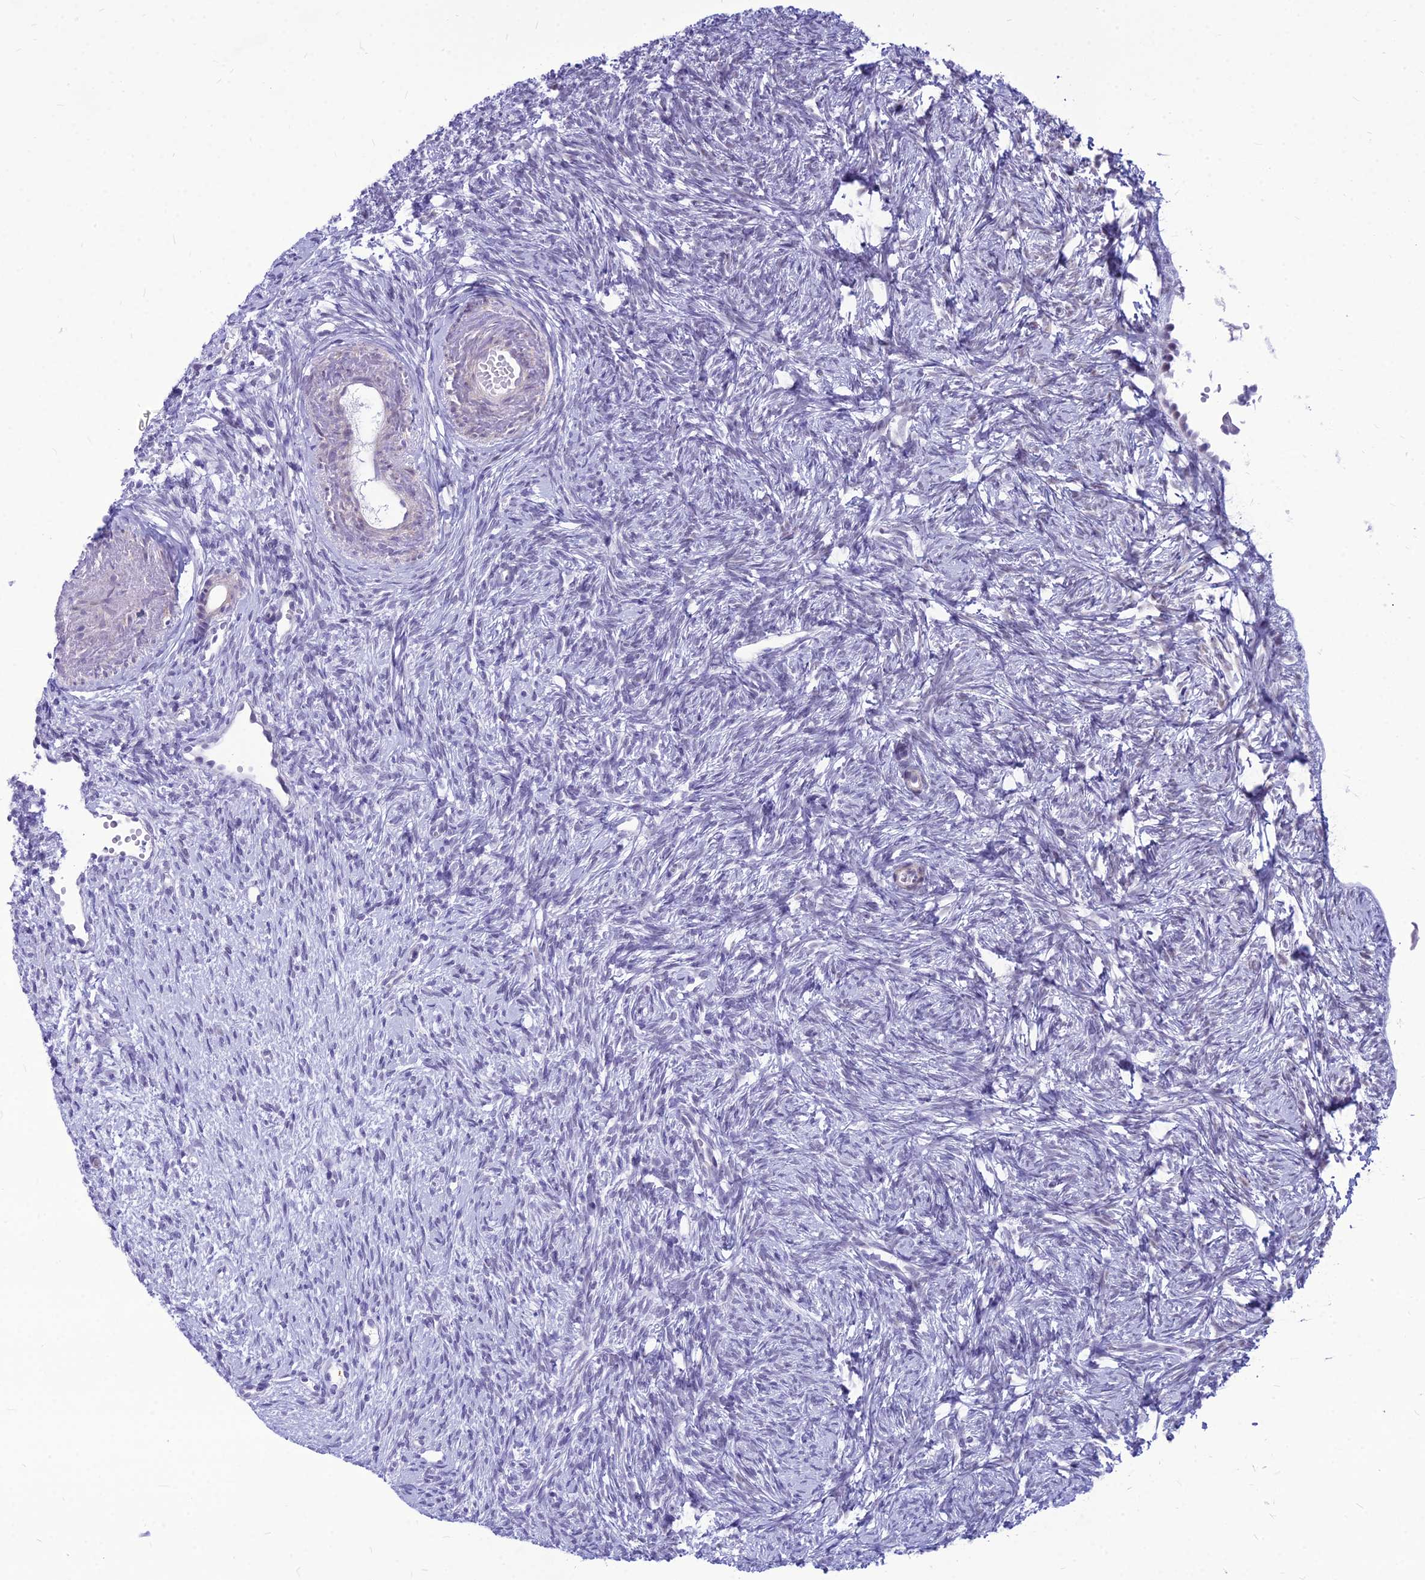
{"staining": {"intensity": "negative", "quantity": "none", "location": "none"}, "tissue": "ovary", "cell_type": "Ovarian stroma cells", "image_type": "normal", "snomed": [{"axis": "morphology", "description": "Normal tissue, NOS"}, {"axis": "topography", "description": "Ovary"}], "caption": "This photomicrograph is of normal ovary stained with IHC to label a protein in brown with the nuclei are counter-stained blue. There is no positivity in ovarian stroma cells. Nuclei are stained in blue.", "gene": "DHX40", "patient": {"sex": "female", "age": 51}}